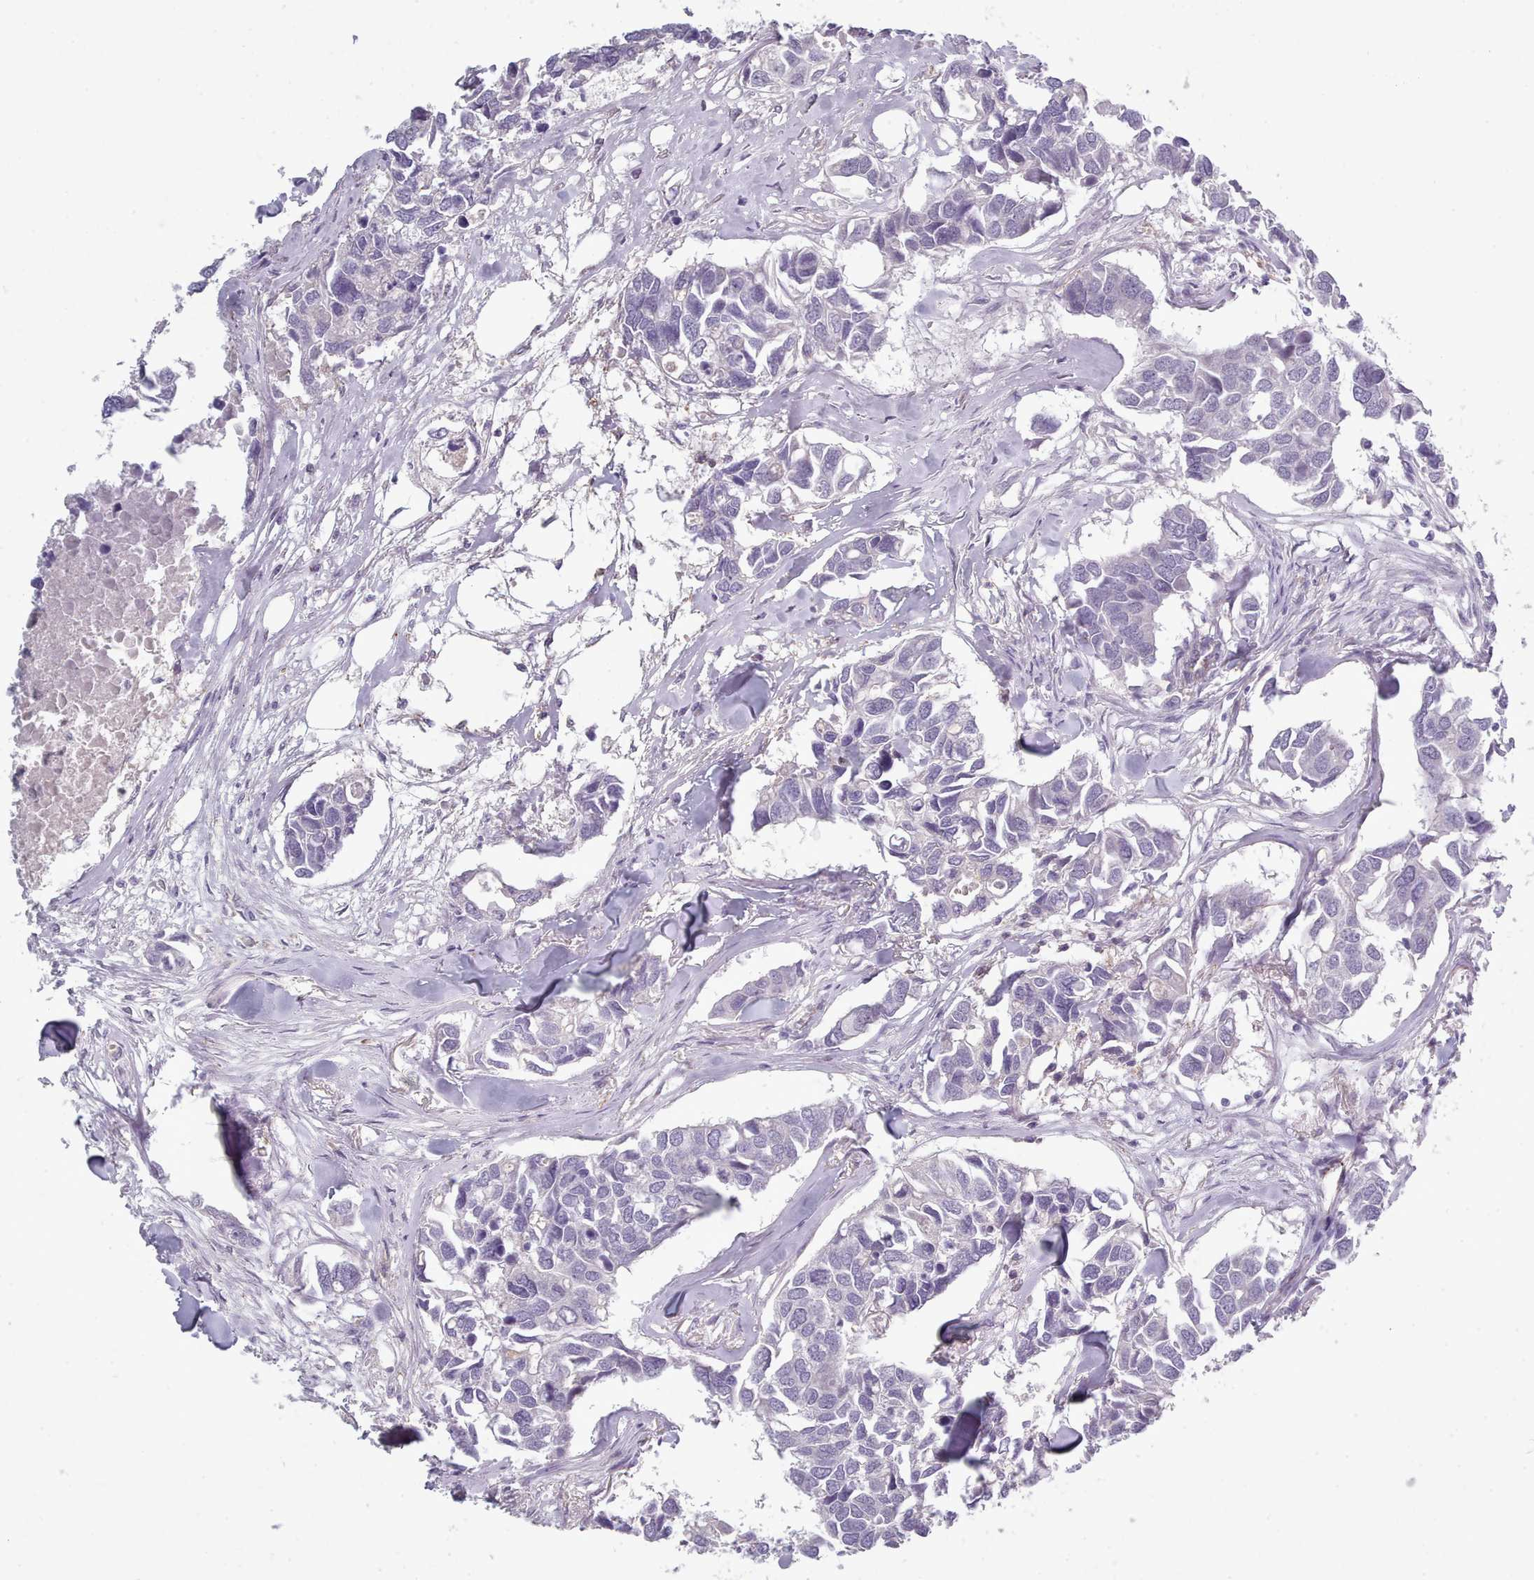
{"staining": {"intensity": "negative", "quantity": "none", "location": "none"}, "tissue": "breast cancer", "cell_type": "Tumor cells", "image_type": "cancer", "snomed": [{"axis": "morphology", "description": "Duct carcinoma"}, {"axis": "topography", "description": "Breast"}], "caption": "This is an immunohistochemistry (IHC) image of human invasive ductal carcinoma (breast). There is no expression in tumor cells.", "gene": "CD300LF", "patient": {"sex": "female", "age": 83}}